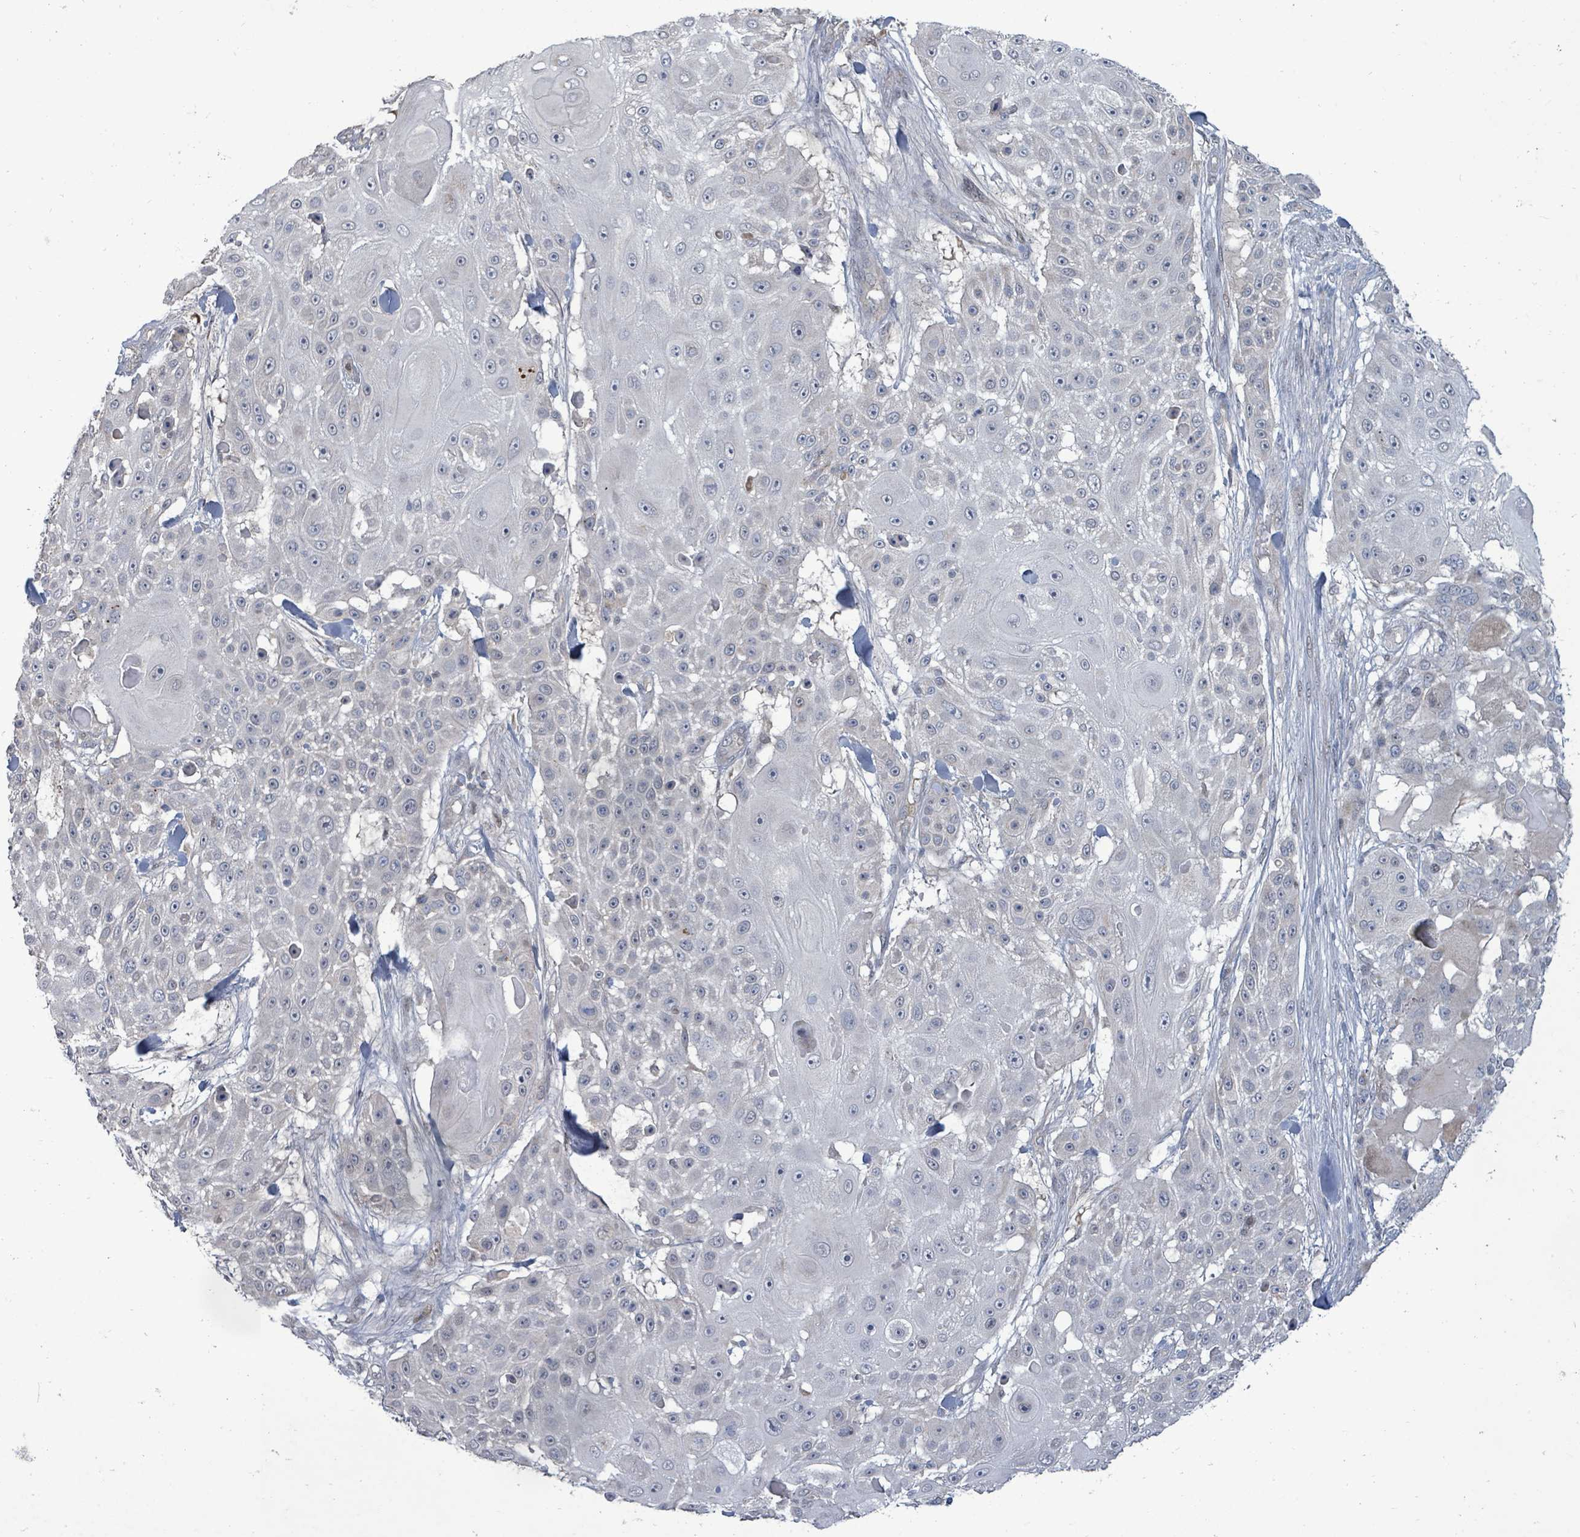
{"staining": {"intensity": "negative", "quantity": "none", "location": "none"}, "tissue": "skin cancer", "cell_type": "Tumor cells", "image_type": "cancer", "snomed": [{"axis": "morphology", "description": "Squamous cell carcinoma, NOS"}, {"axis": "topography", "description": "Skin"}], "caption": "Histopathology image shows no protein positivity in tumor cells of skin cancer tissue.", "gene": "ZFPM1", "patient": {"sex": "female", "age": 86}}